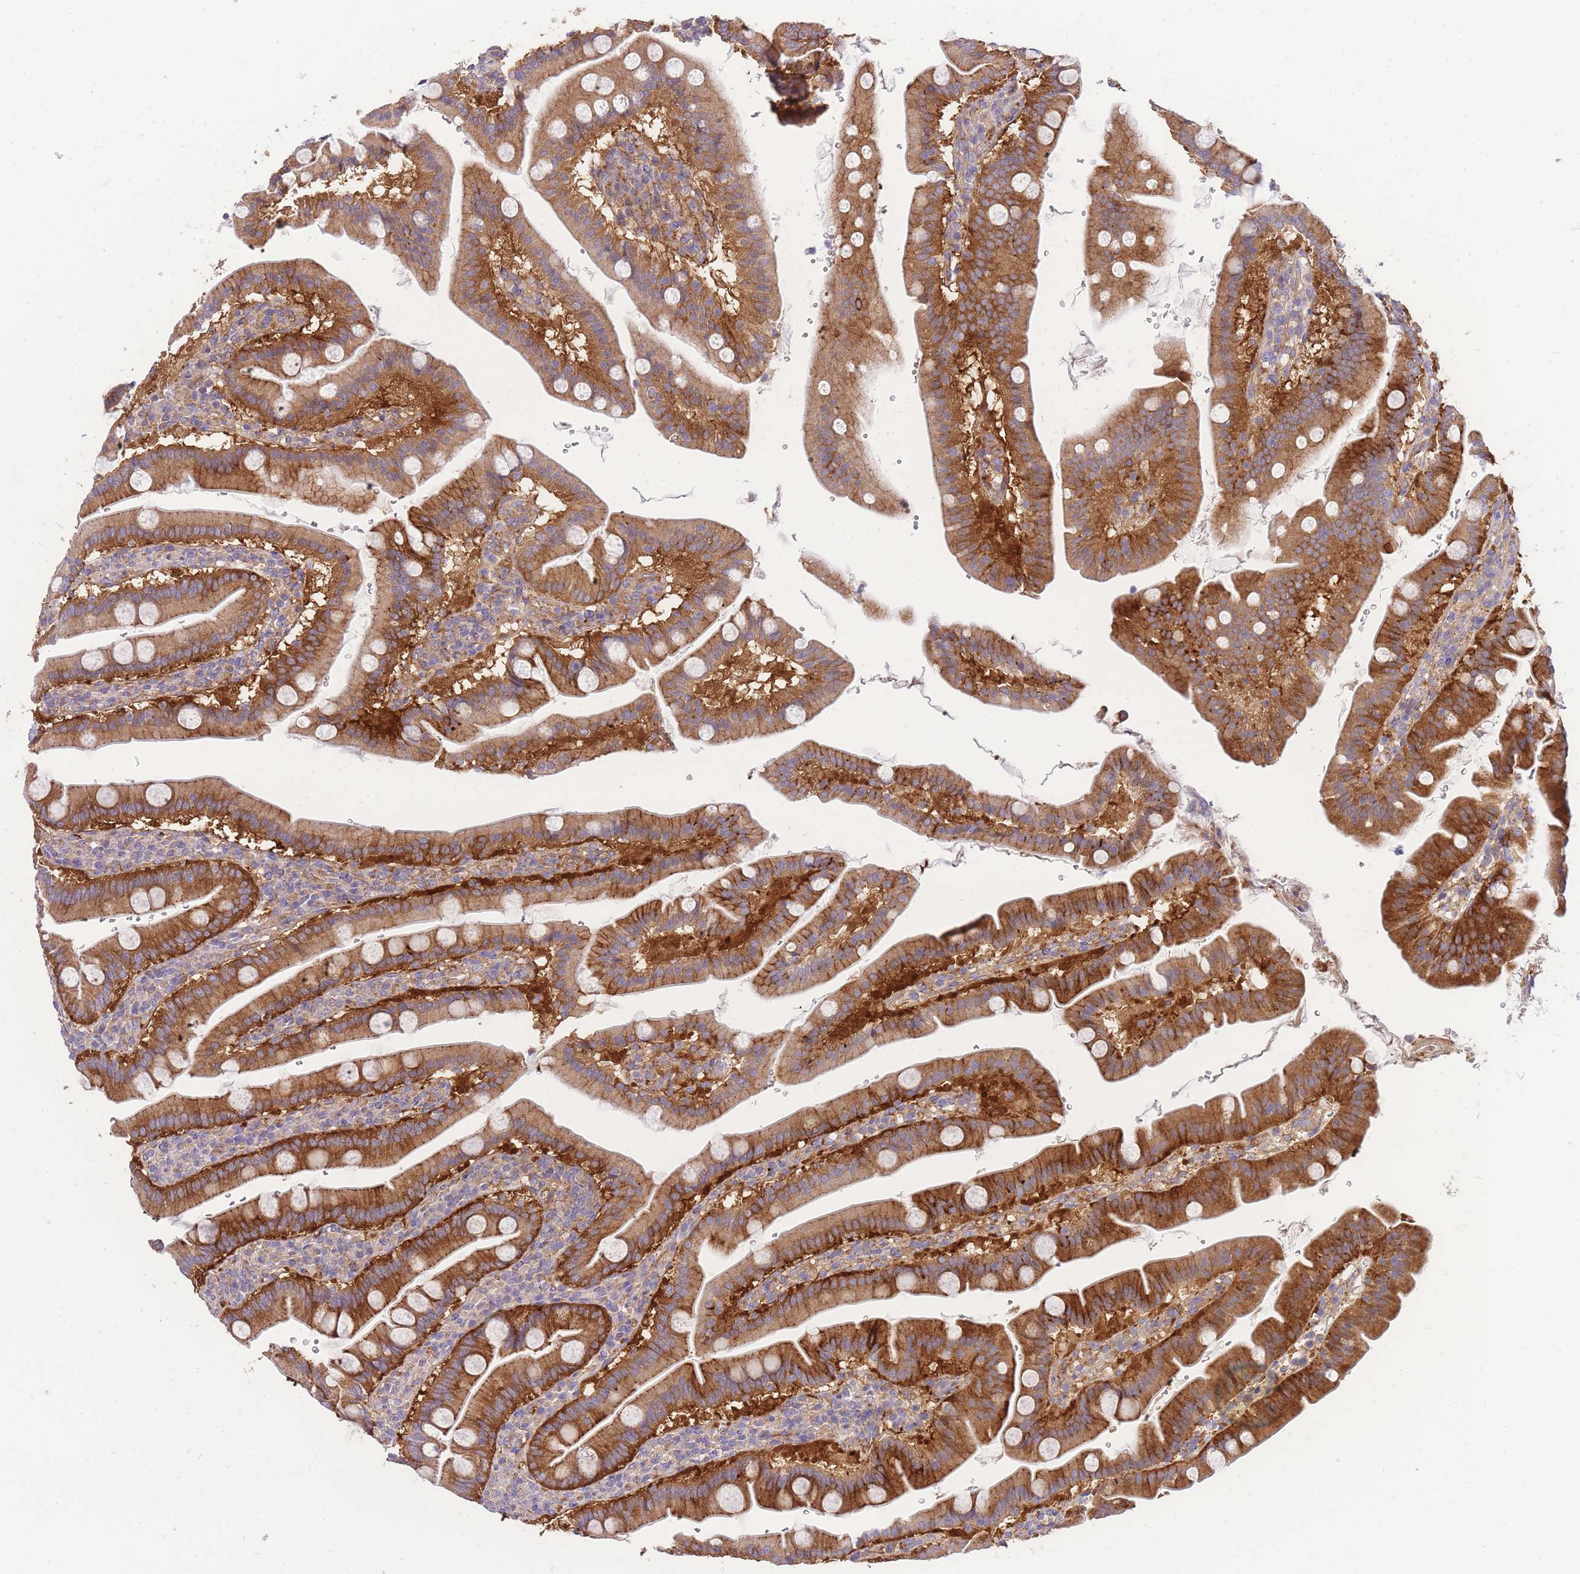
{"staining": {"intensity": "strong", "quantity": ">75%", "location": "cytoplasmic/membranous"}, "tissue": "duodenum", "cell_type": "Glandular cells", "image_type": "normal", "snomed": [{"axis": "morphology", "description": "Normal tissue, NOS"}, {"axis": "morphology", "description": "Adenocarcinoma, NOS"}, {"axis": "topography", "description": "Pancreas"}, {"axis": "topography", "description": "Duodenum"}], "caption": "The photomicrograph shows staining of unremarkable duodenum, revealing strong cytoplasmic/membranous protein staining (brown color) within glandular cells.", "gene": "INSYN2B", "patient": {"sex": "male", "age": 50}}